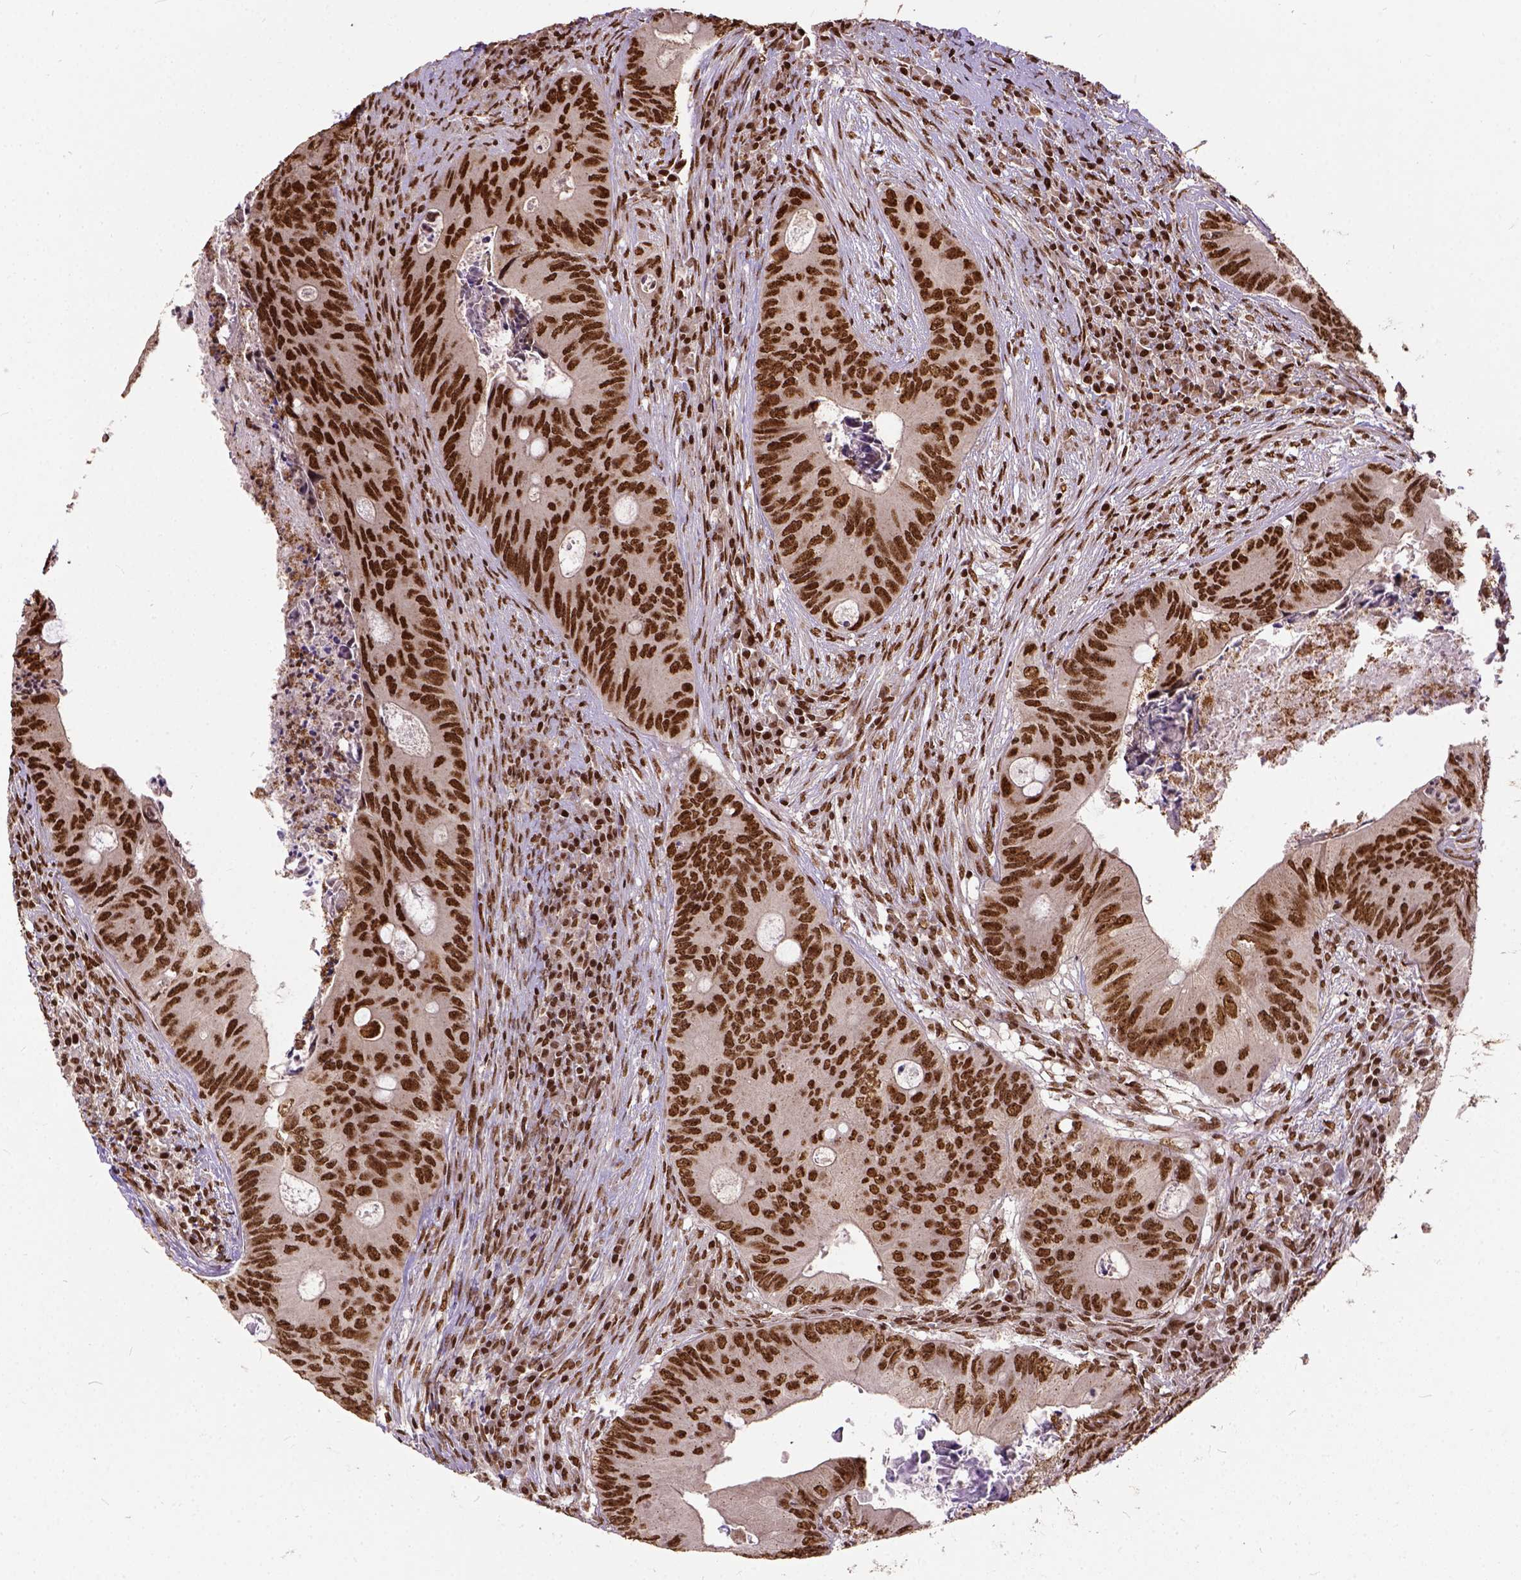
{"staining": {"intensity": "strong", "quantity": ">75%", "location": "nuclear"}, "tissue": "colorectal cancer", "cell_type": "Tumor cells", "image_type": "cancer", "snomed": [{"axis": "morphology", "description": "Adenocarcinoma, NOS"}, {"axis": "topography", "description": "Colon"}], "caption": "IHC of colorectal adenocarcinoma shows high levels of strong nuclear staining in approximately >75% of tumor cells.", "gene": "NACC1", "patient": {"sex": "female", "age": 74}}